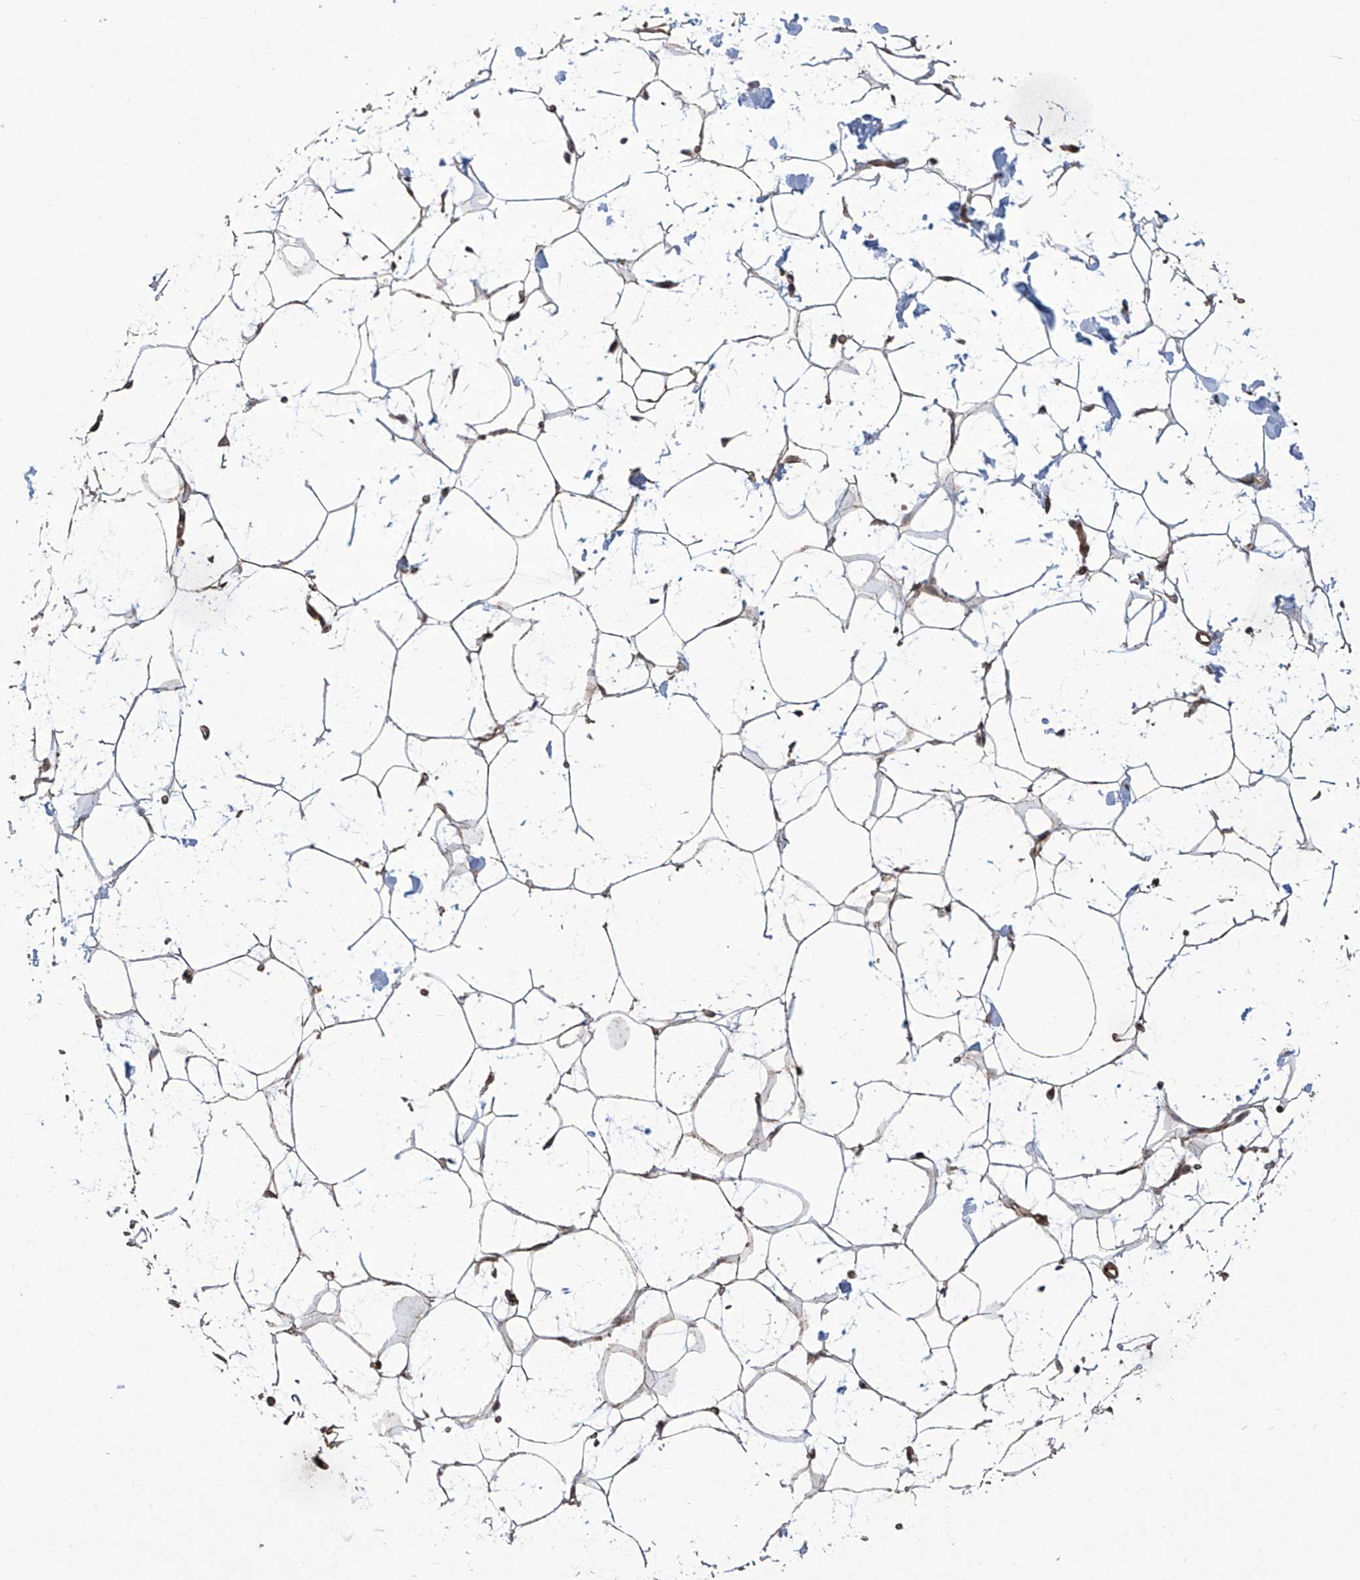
{"staining": {"intensity": "moderate", "quantity": ">75%", "location": "cytoplasmic/membranous"}, "tissue": "adipose tissue", "cell_type": "Adipocytes", "image_type": "normal", "snomed": [{"axis": "morphology", "description": "Normal tissue, NOS"}, {"axis": "topography", "description": "Breast"}], "caption": "Immunohistochemistry (IHC) (DAB (3,3'-diaminobenzidine)) staining of normal human adipose tissue shows moderate cytoplasmic/membranous protein positivity in approximately >75% of adipocytes.", "gene": "APAF1", "patient": {"sex": "female", "age": 23}}